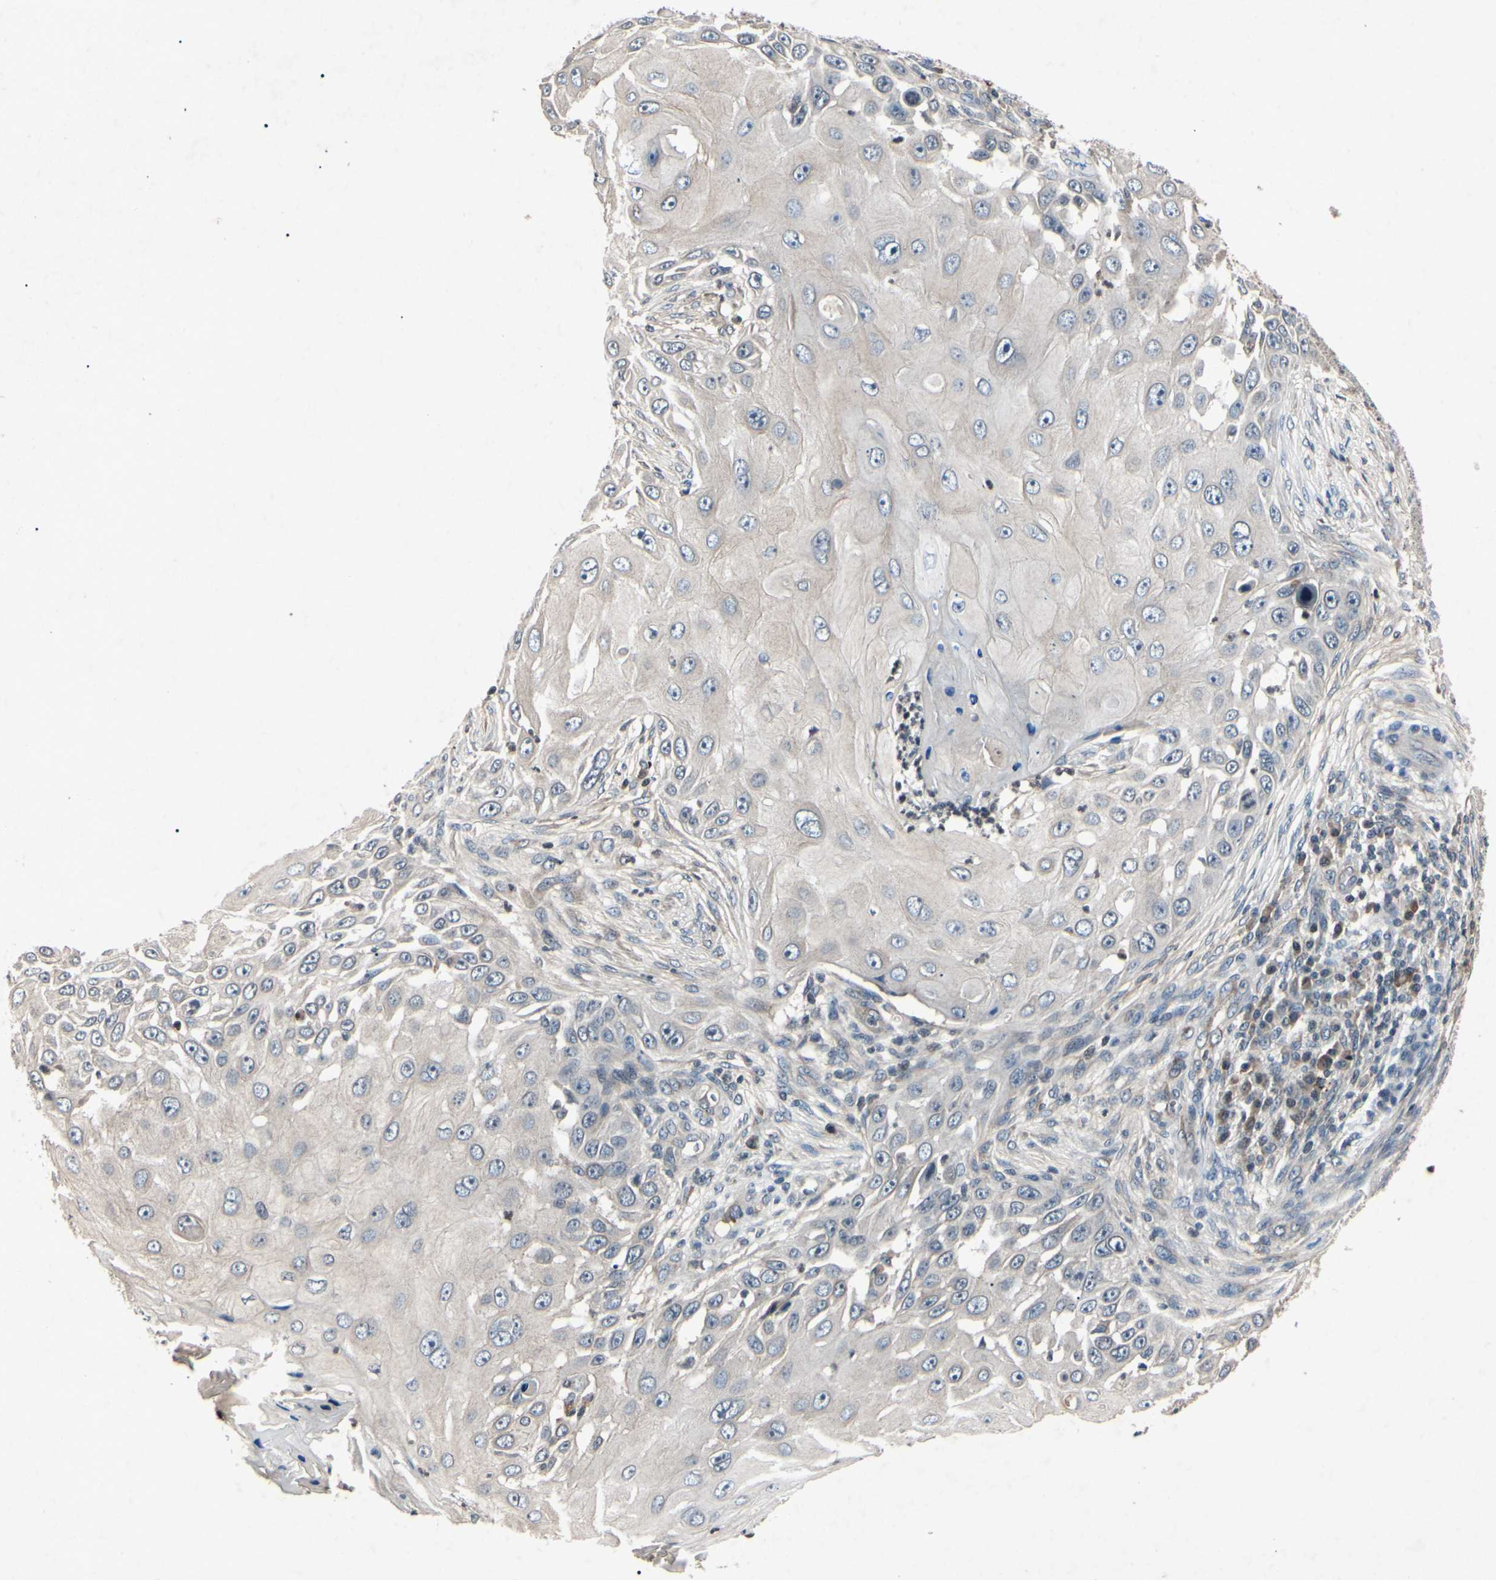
{"staining": {"intensity": "negative", "quantity": "none", "location": "none"}, "tissue": "skin cancer", "cell_type": "Tumor cells", "image_type": "cancer", "snomed": [{"axis": "morphology", "description": "Squamous cell carcinoma, NOS"}, {"axis": "topography", "description": "Skin"}], "caption": "Immunohistochemistry (IHC) of skin cancer (squamous cell carcinoma) shows no expression in tumor cells.", "gene": "AEBP1", "patient": {"sex": "female", "age": 44}}